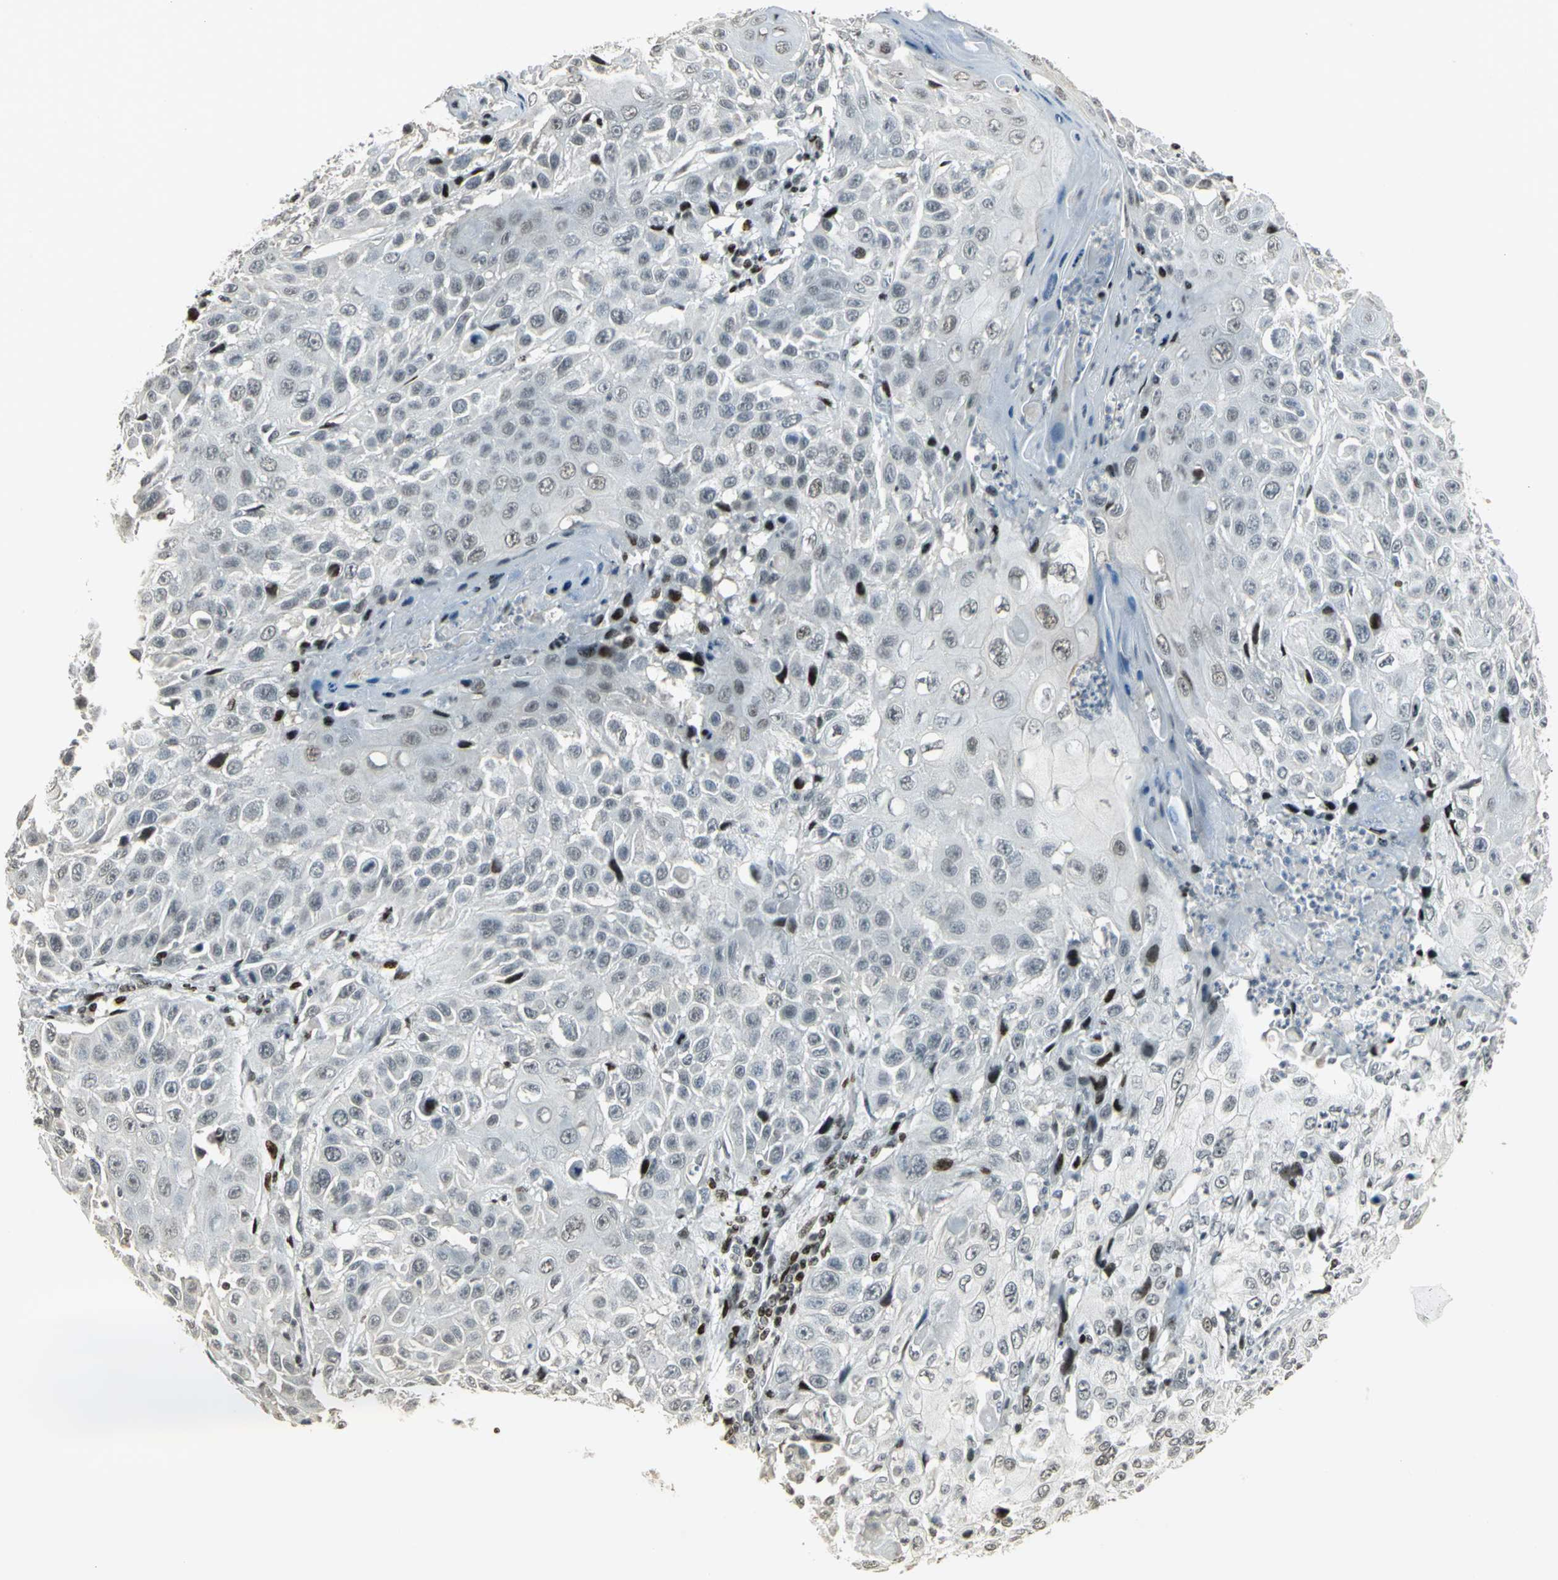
{"staining": {"intensity": "weak", "quantity": "<25%", "location": "nuclear"}, "tissue": "cervical cancer", "cell_type": "Tumor cells", "image_type": "cancer", "snomed": [{"axis": "morphology", "description": "Squamous cell carcinoma, NOS"}, {"axis": "topography", "description": "Cervix"}], "caption": "This is an IHC micrograph of human cervical squamous cell carcinoma. There is no staining in tumor cells.", "gene": "KDM1A", "patient": {"sex": "female", "age": 39}}